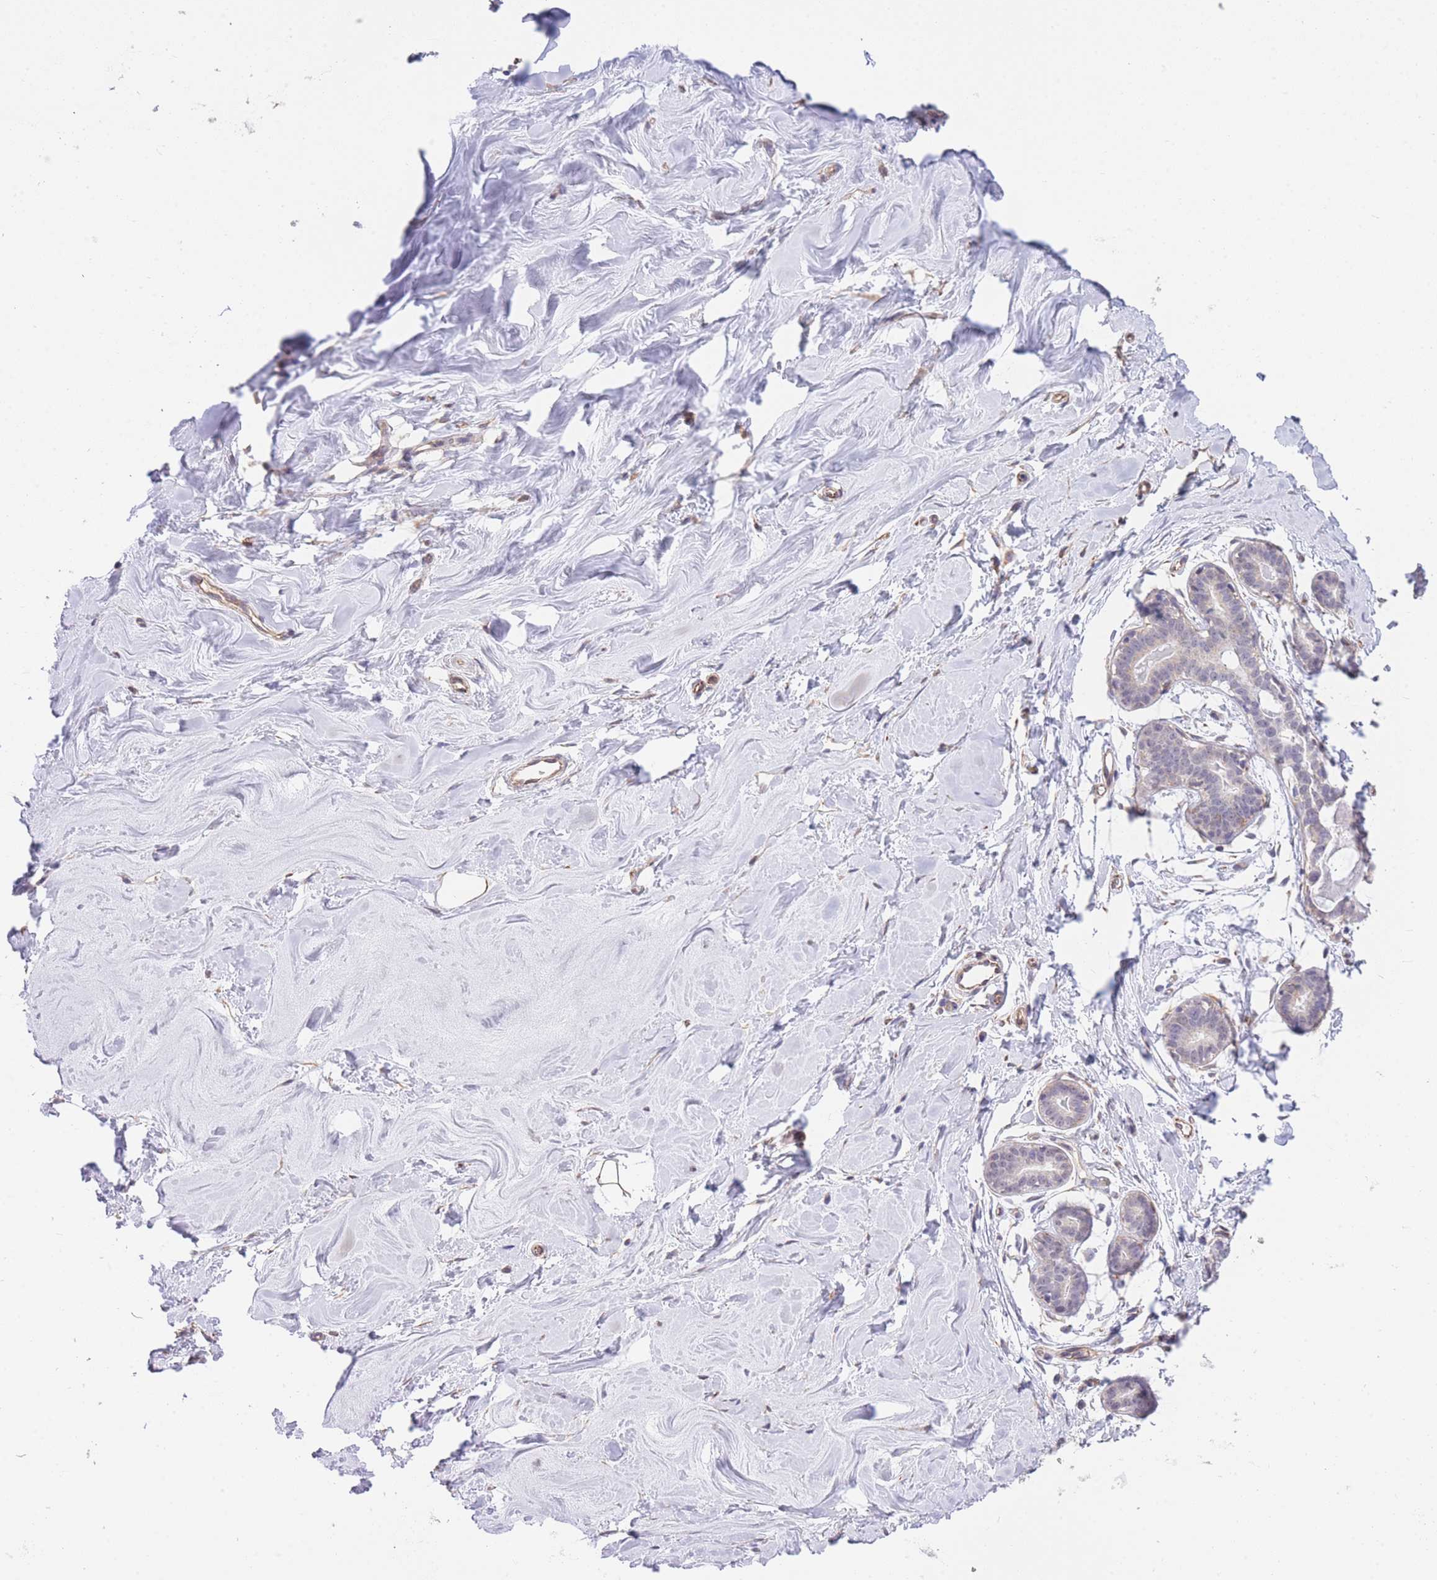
{"staining": {"intensity": "weak", "quantity": "<25%", "location": "cytoplasmic/membranous"}, "tissue": "breast", "cell_type": "Adipocytes", "image_type": "normal", "snomed": [{"axis": "morphology", "description": "Normal tissue, NOS"}, {"axis": "topography", "description": "Breast"}], "caption": "DAB (3,3'-diaminobenzidine) immunohistochemical staining of benign breast shows no significant positivity in adipocytes. (Brightfield microscopy of DAB IHC at high magnification).", "gene": "CTBP1", "patient": {"sex": "female", "age": 25}}